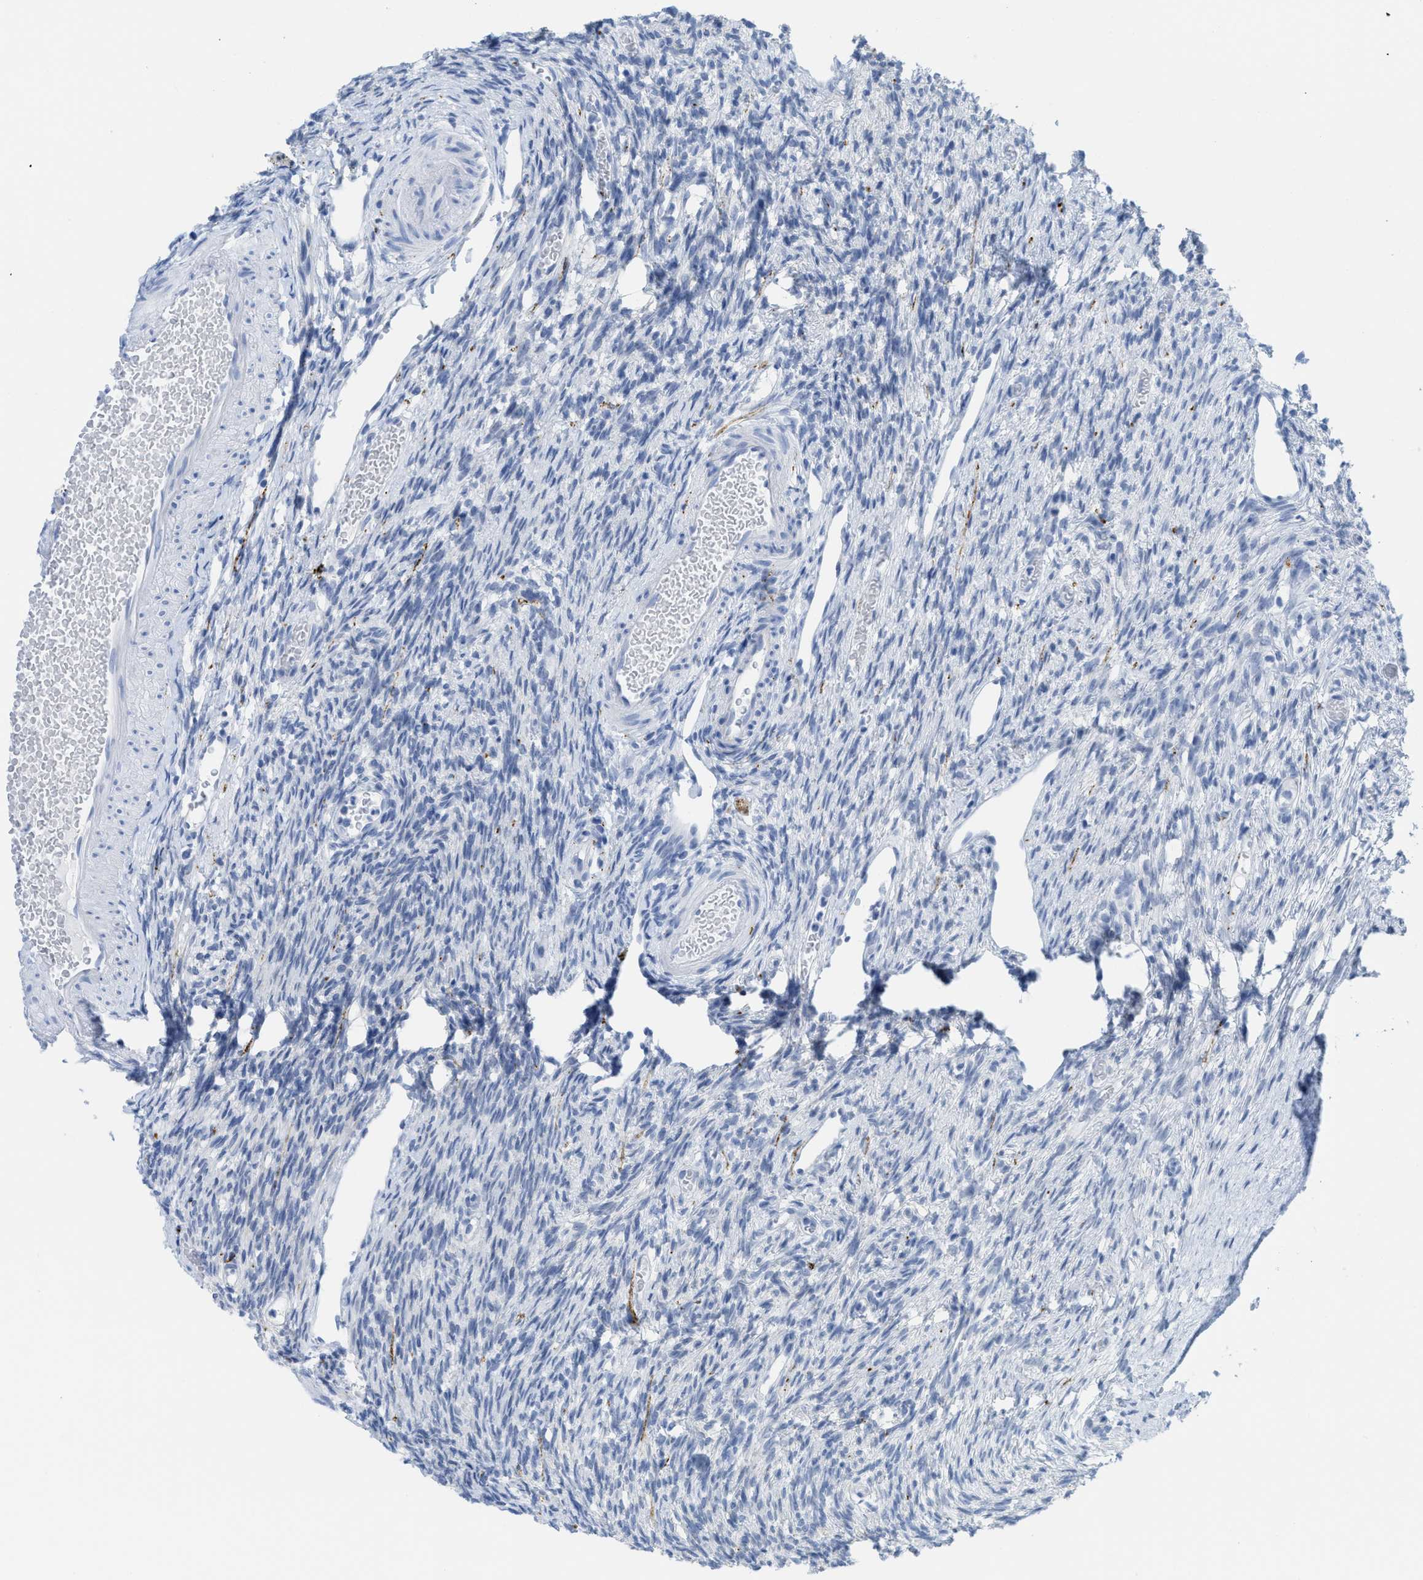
{"staining": {"intensity": "negative", "quantity": "none", "location": "none"}, "tissue": "ovary", "cell_type": "Ovarian stroma cells", "image_type": "normal", "snomed": [{"axis": "morphology", "description": "Normal tissue, NOS"}, {"axis": "topography", "description": "Ovary"}], "caption": "DAB (3,3'-diaminobenzidine) immunohistochemical staining of unremarkable ovary shows no significant staining in ovarian stroma cells. (DAB IHC with hematoxylin counter stain).", "gene": "WDR4", "patient": {"sex": "female", "age": 33}}